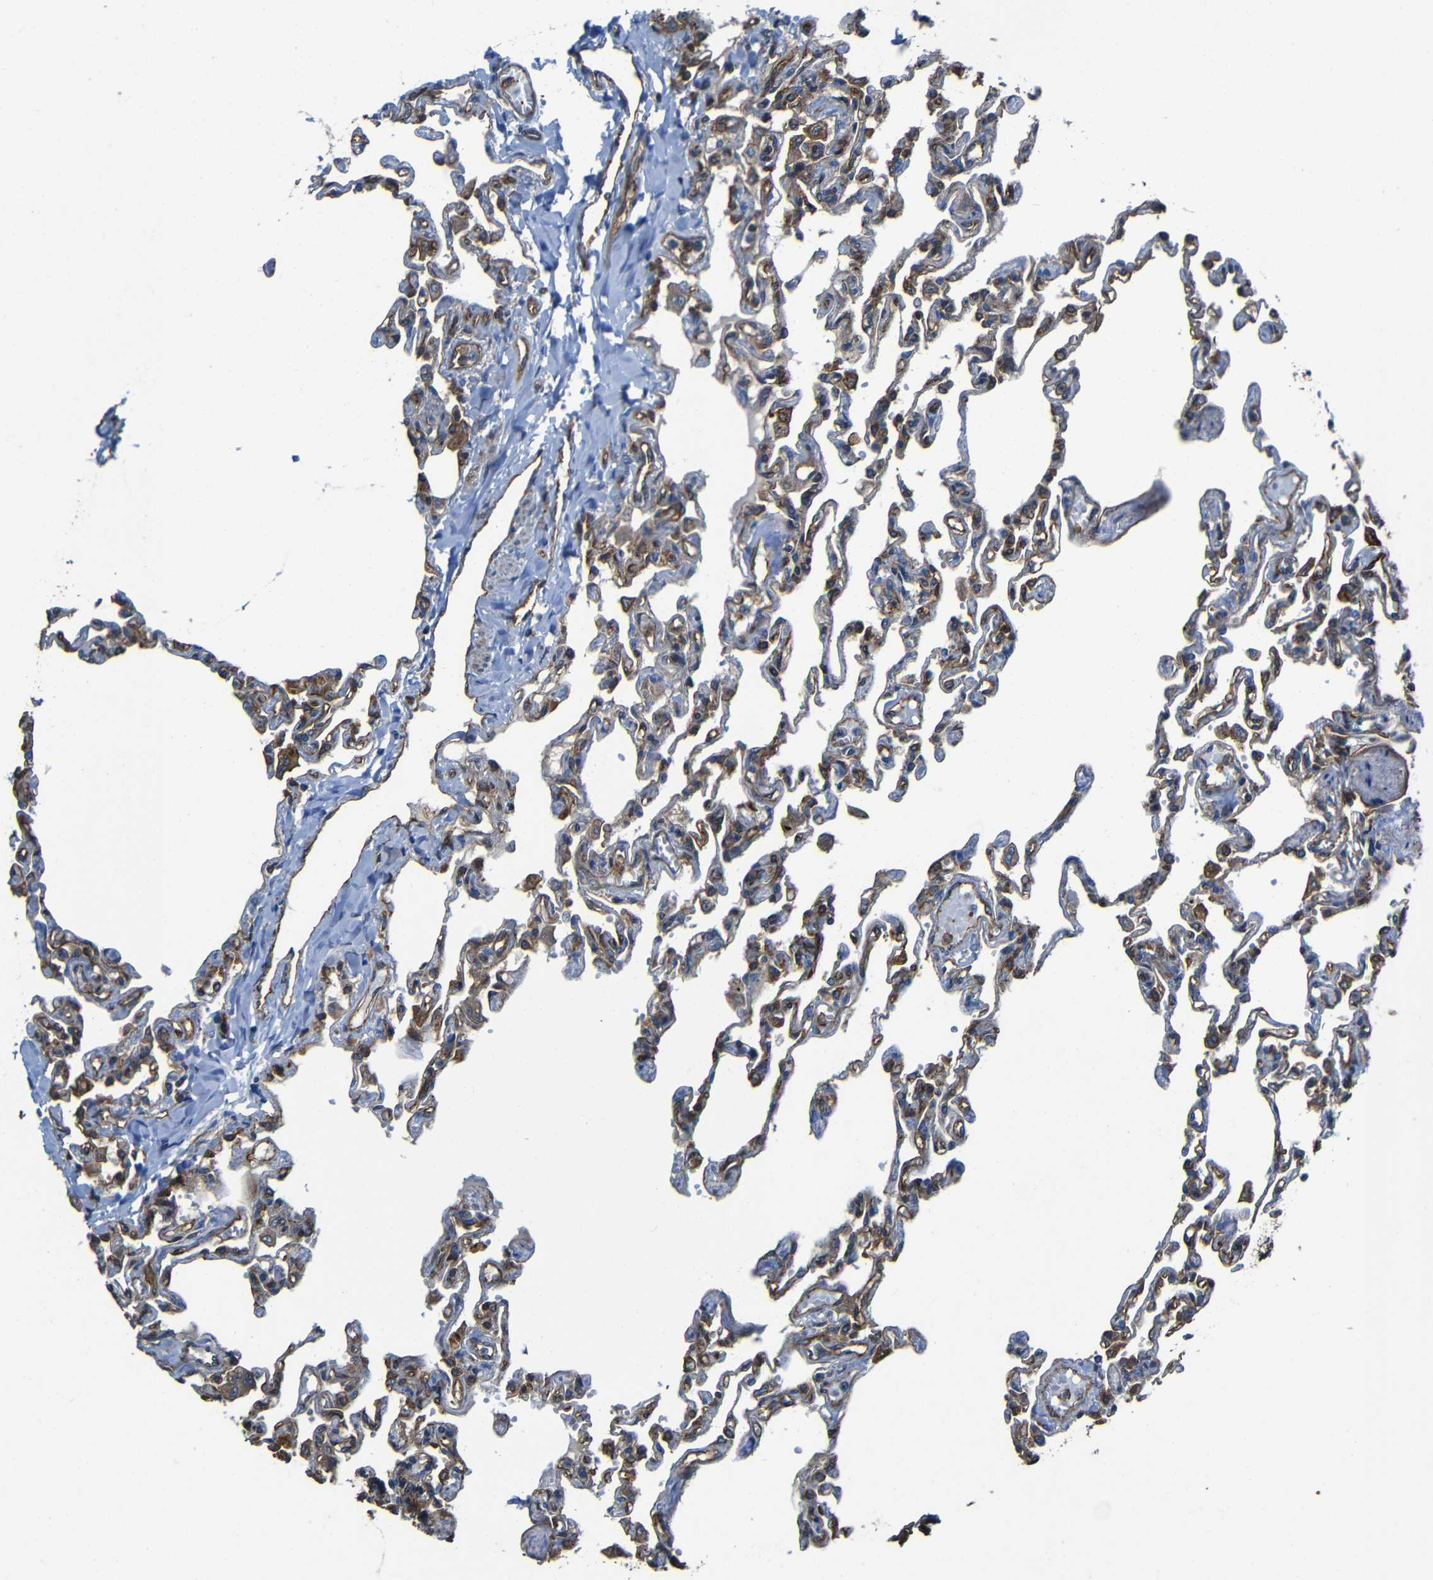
{"staining": {"intensity": "moderate", "quantity": "25%-75%", "location": "cytoplasmic/membranous"}, "tissue": "lung", "cell_type": "Alveolar cells", "image_type": "normal", "snomed": [{"axis": "morphology", "description": "Normal tissue, NOS"}, {"axis": "topography", "description": "Lung"}], "caption": "Moderate cytoplasmic/membranous protein positivity is identified in approximately 25%-75% of alveolar cells in lung. (Brightfield microscopy of DAB IHC at high magnification).", "gene": "PTCH1", "patient": {"sex": "male", "age": 21}}